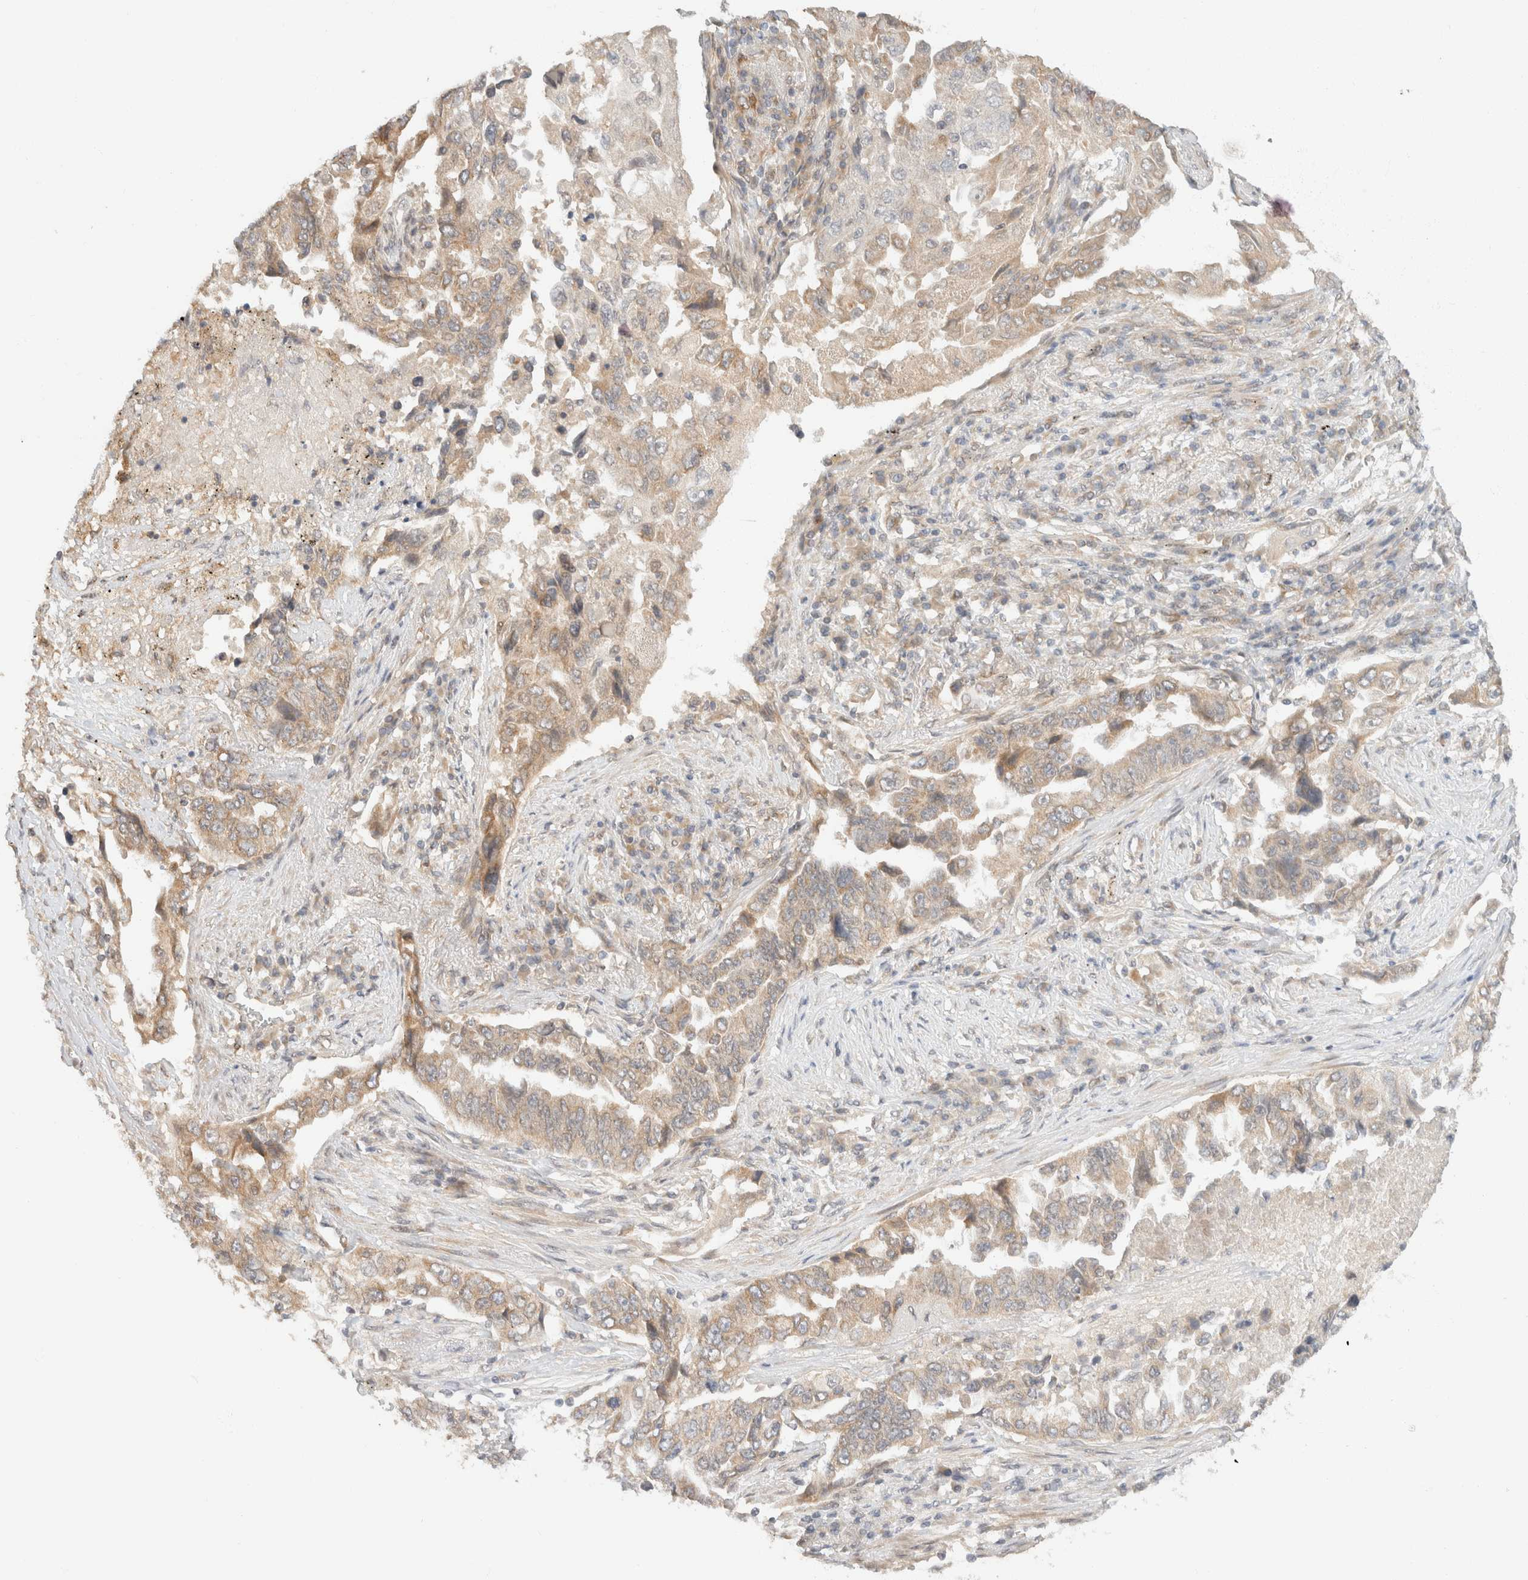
{"staining": {"intensity": "weak", "quantity": "25%-75%", "location": "cytoplasmic/membranous"}, "tissue": "lung cancer", "cell_type": "Tumor cells", "image_type": "cancer", "snomed": [{"axis": "morphology", "description": "Adenocarcinoma, NOS"}, {"axis": "topography", "description": "Lung"}], "caption": "Weak cytoplasmic/membranous positivity is identified in about 25%-75% of tumor cells in lung adenocarcinoma.", "gene": "TACC1", "patient": {"sex": "female", "age": 51}}